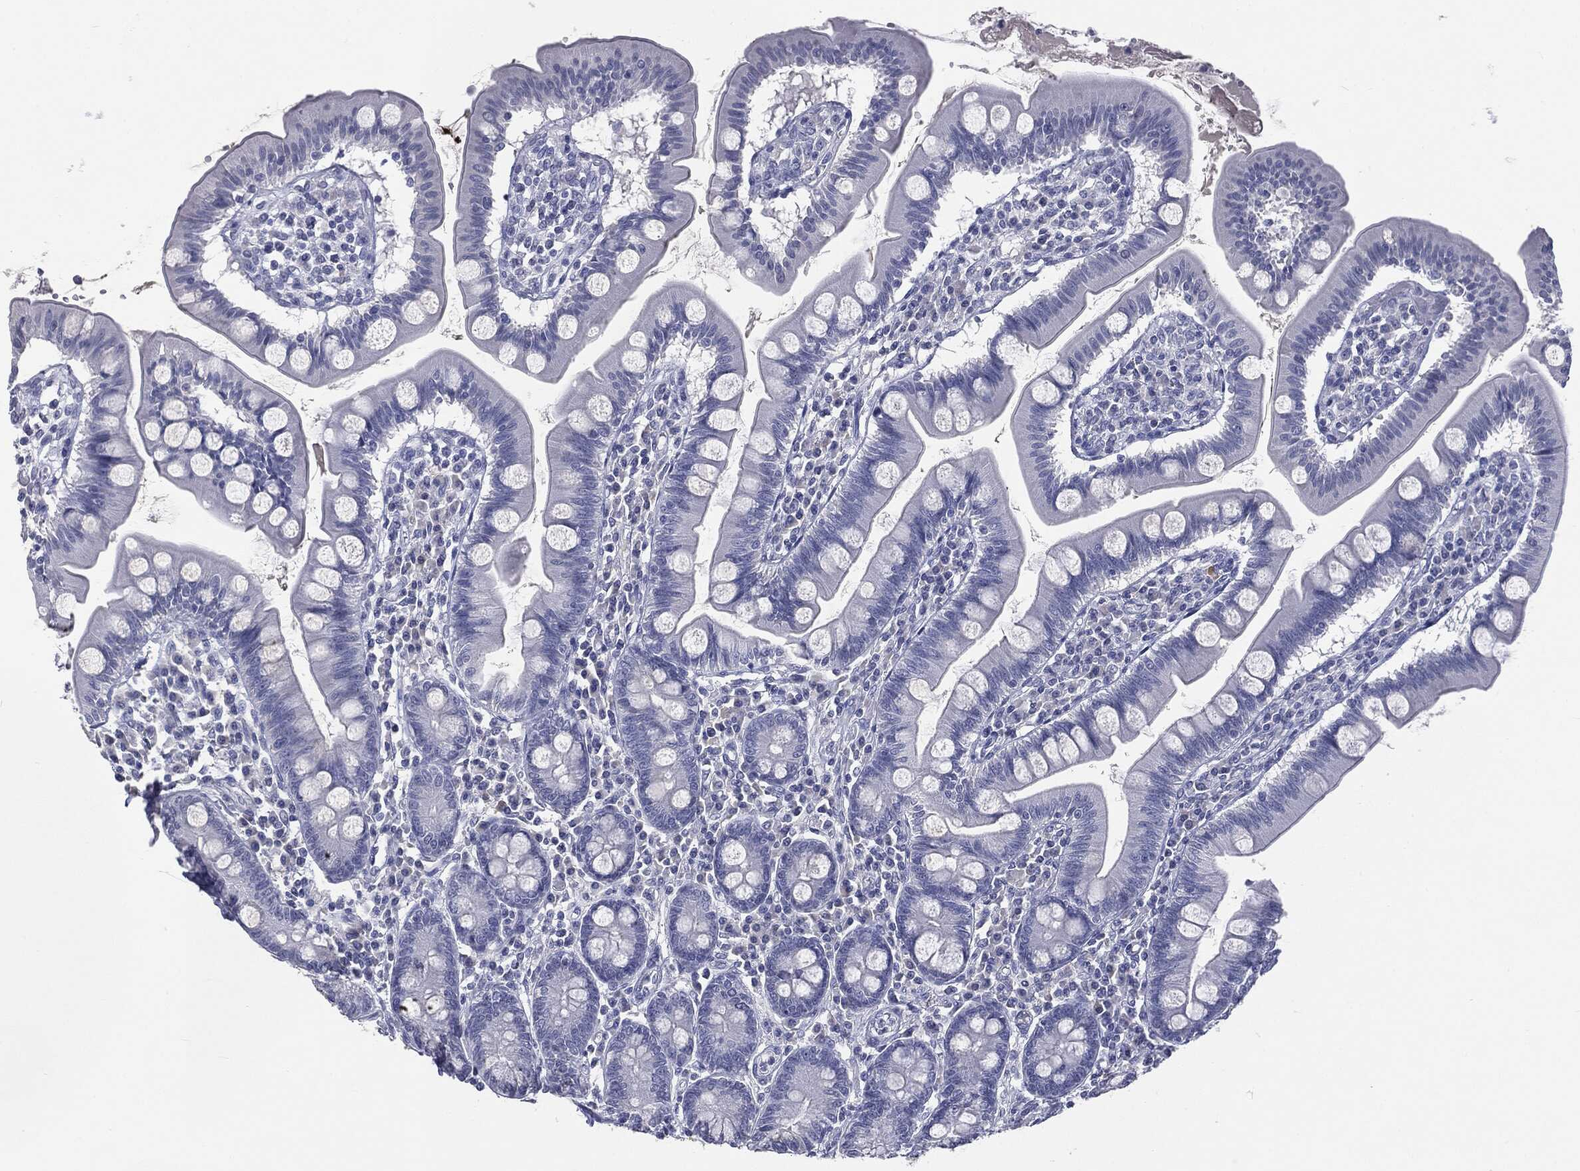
{"staining": {"intensity": "negative", "quantity": "none", "location": "none"}, "tissue": "small intestine", "cell_type": "Glandular cells", "image_type": "normal", "snomed": [{"axis": "morphology", "description": "Normal tissue, NOS"}, {"axis": "topography", "description": "Small intestine"}], "caption": "IHC image of normal small intestine: human small intestine stained with DAB (3,3'-diaminobenzidine) reveals no significant protein staining in glandular cells.", "gene": "TSHB", "patient": {"sex": "male", "age": 88}}